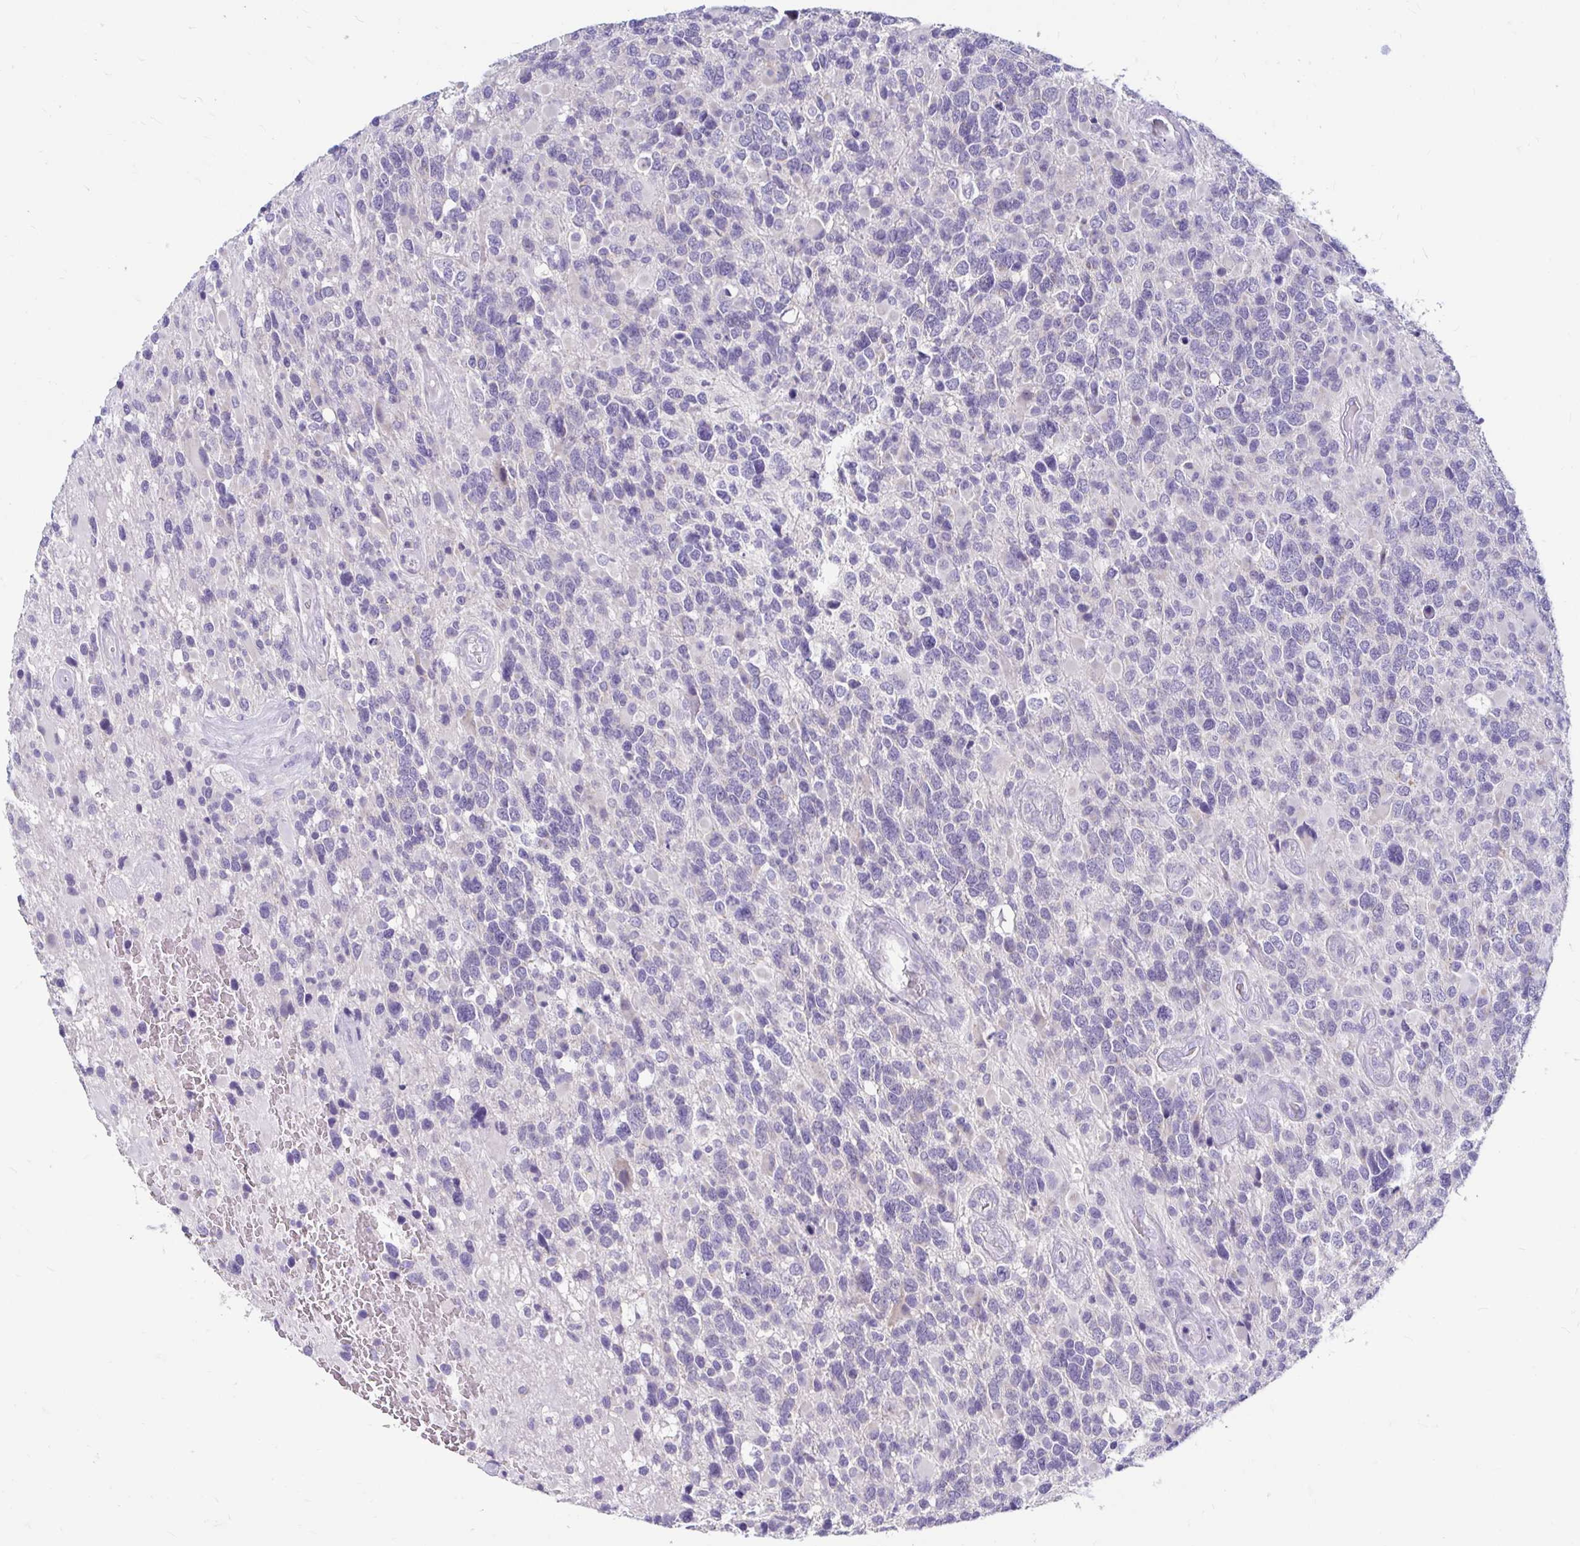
{"staining": {"intensity": "negative", "quantity": "none", "location": "none"}, "tissue": "glioma", "cell_type": "Tumor cells", "image_type": "cancer", "snomed": [{"axis": "morphology", "description": "Glioma, malignant, High grade"}, {"axis": "topography", "description": "Brain"}], "caption": "The micrograph exhibits no significant staining in tumor cells of glioma.", "gene": "ADH1A", "patient": {"sex": "female", "age": 40}}